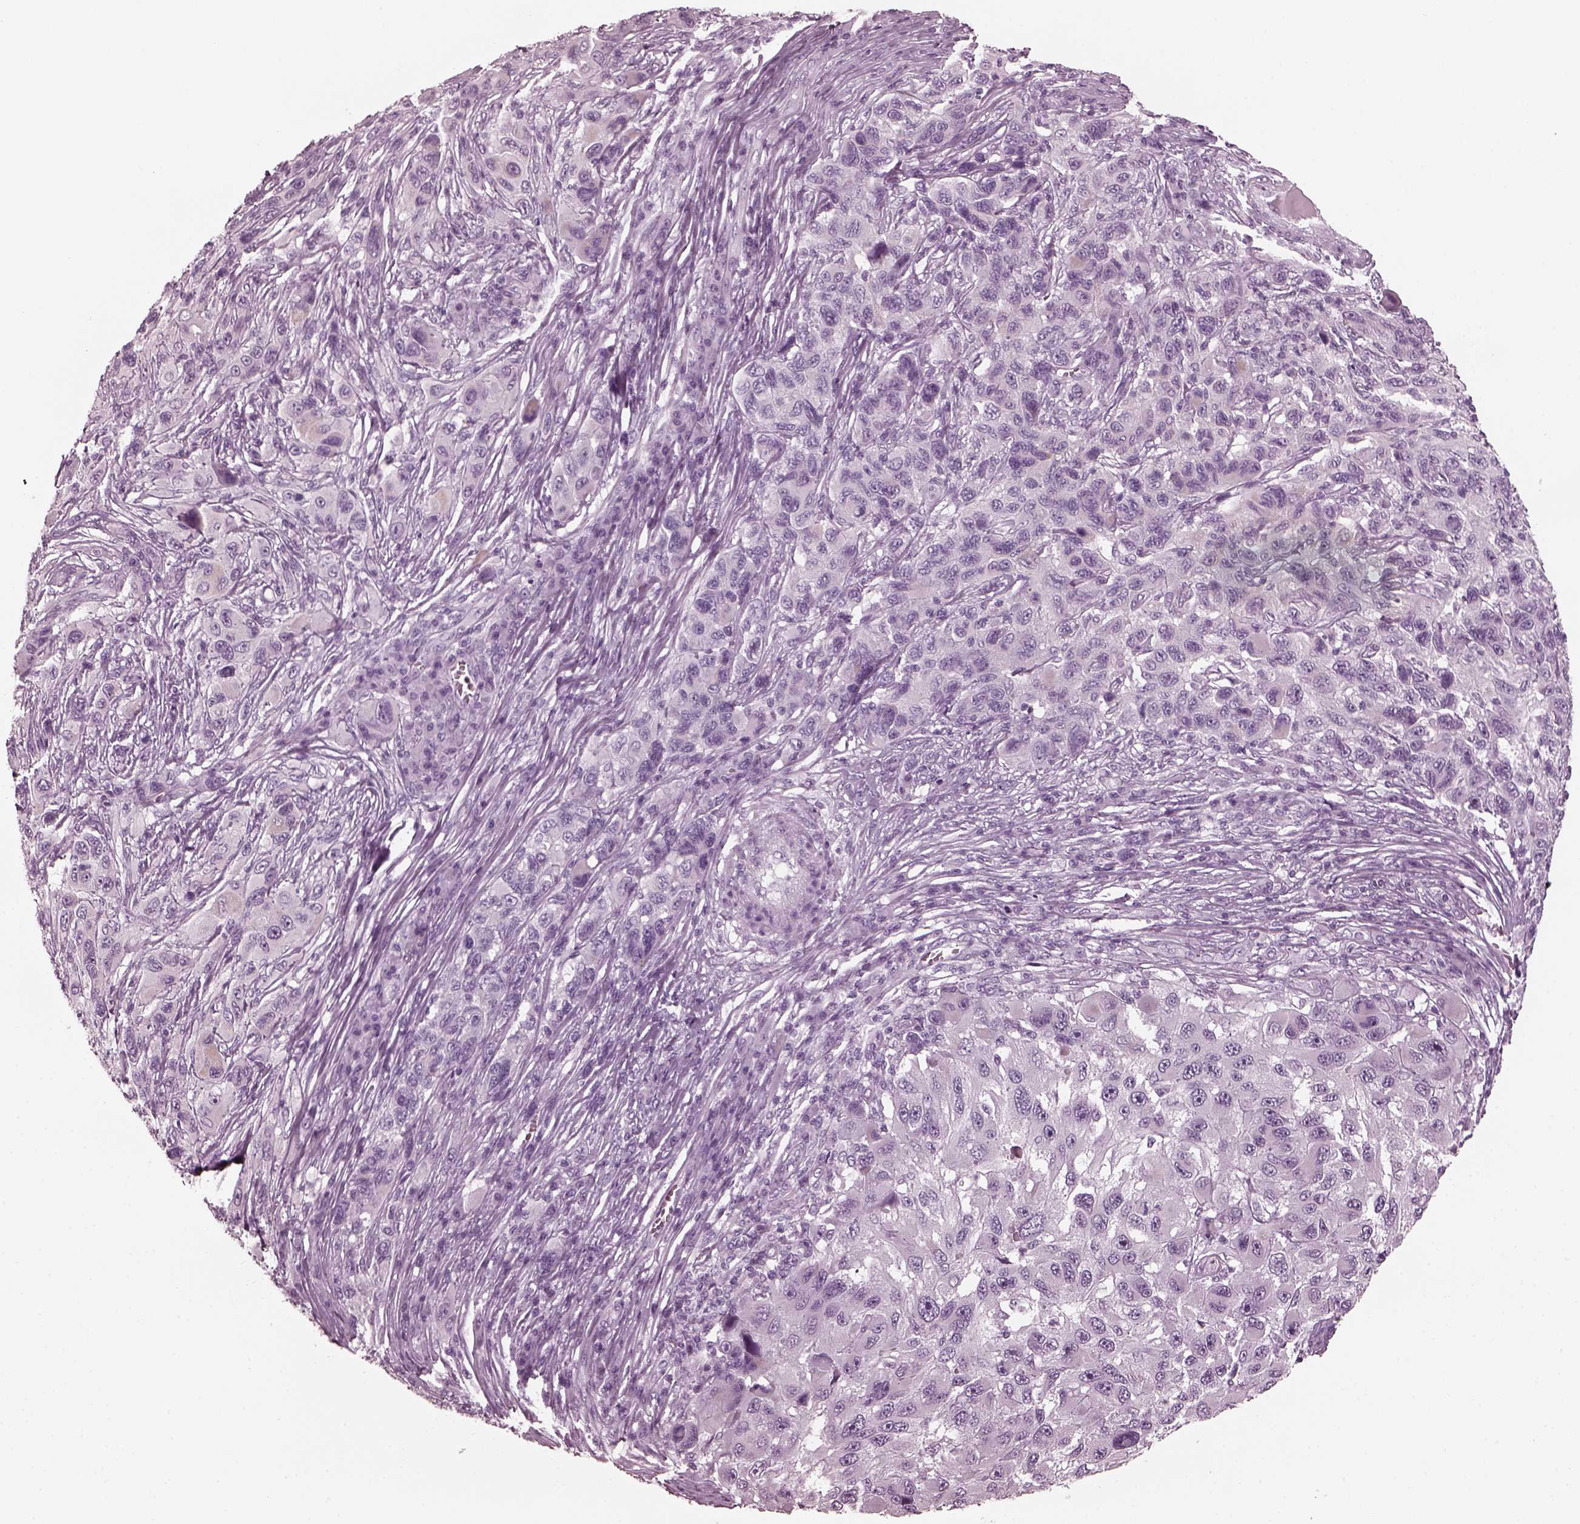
{"staining": {"intensity": "negative", "quantity": "none", "location": "none"}, "tissue": "melanoma", "cell_type": "Tumor cells", "image_type": "cancer", "snomed": [{"axis": "morphology", "description": "Malignant melanoma, NOS"}, {"axis": "topography", "description": "Skin"}], "caption": "Micrograph shows no protein expression in tumor cells of melanoma tissue. Brightfield microscopy of IHC stained with DAB (brown) and hematoxylin (blue), captured at high magnification.", "gene": "GRM6", "patient": {"sex": "male", "age": 53}}